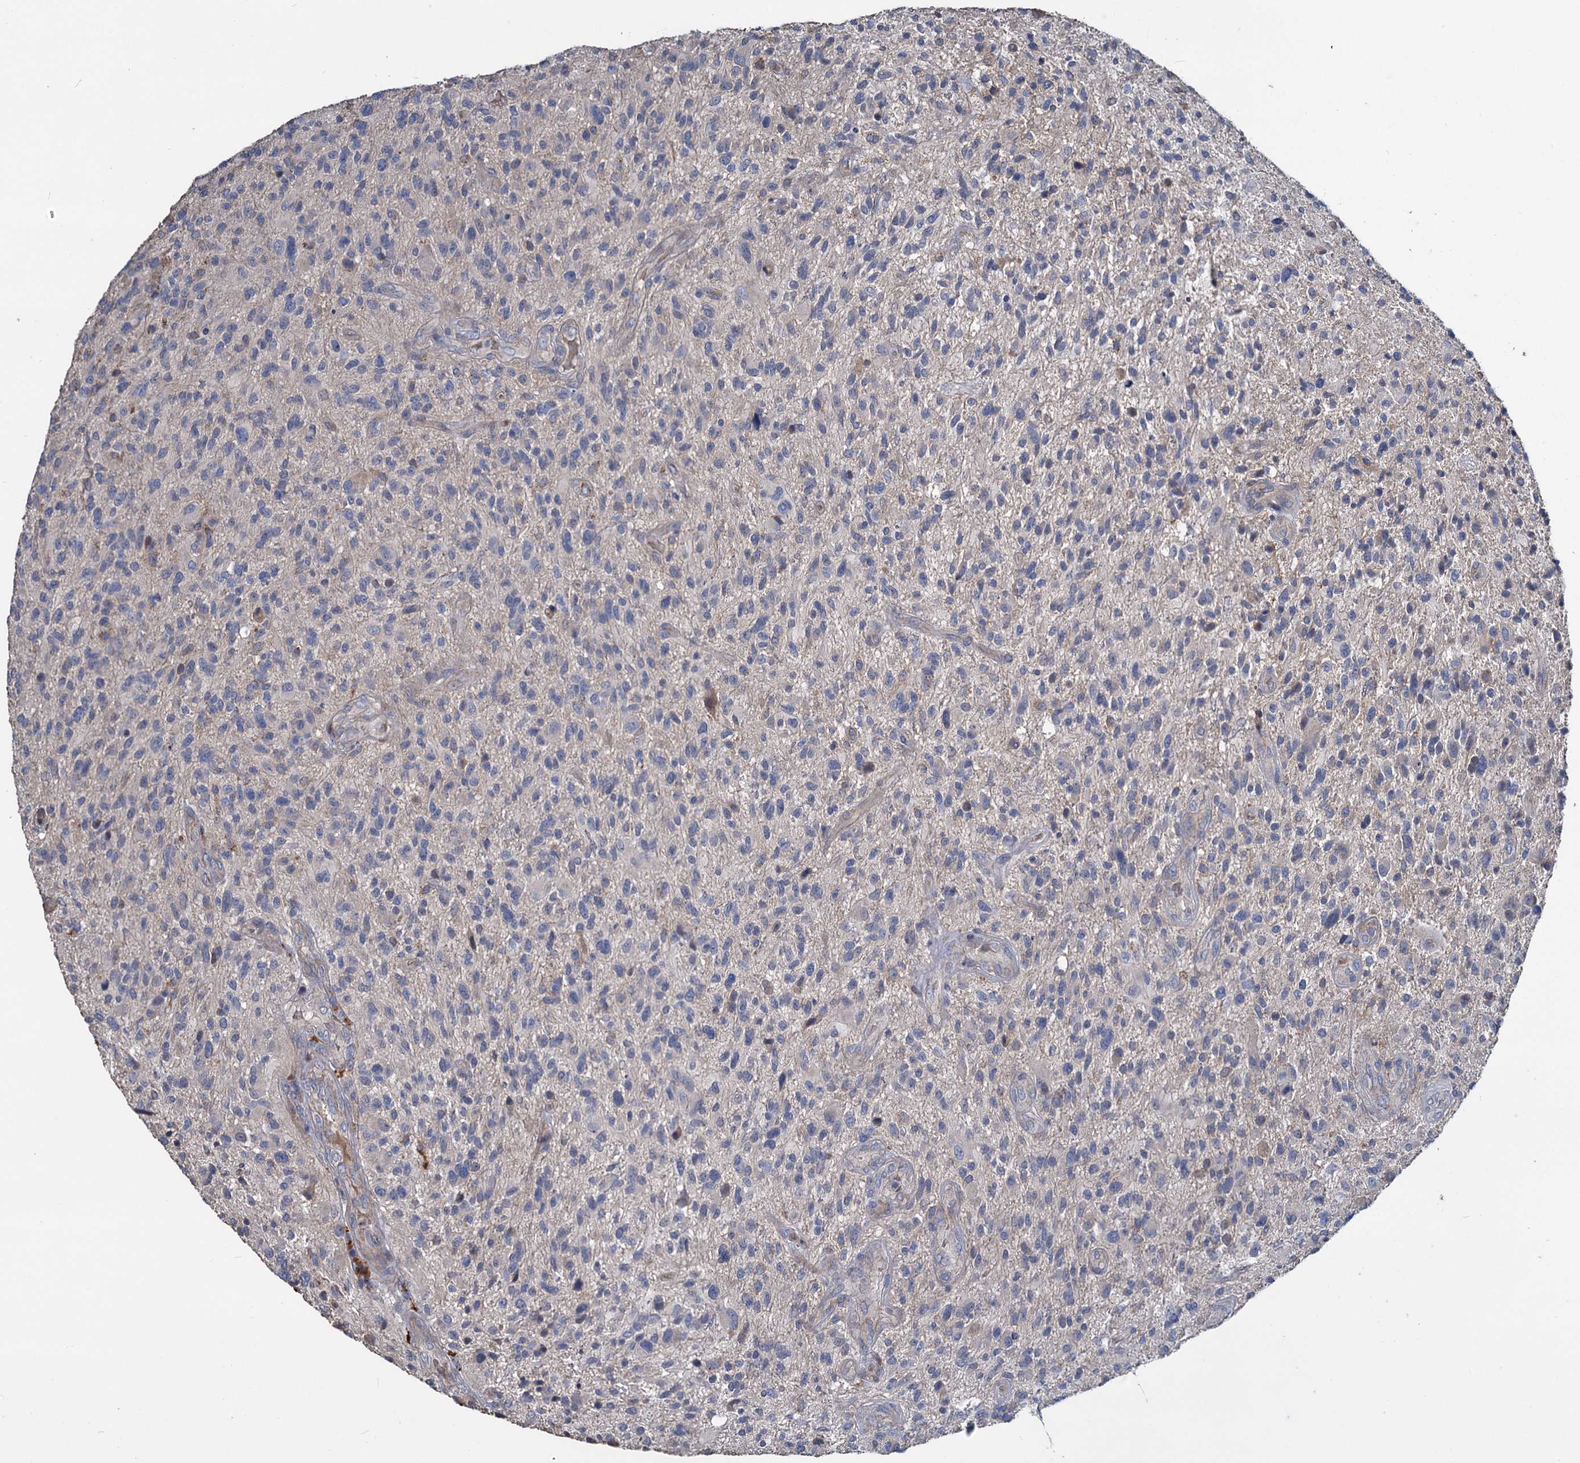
{"staining": {"intensity": "negative", "quantity": "none", "location": "none"}, "tissue": "glioma", "cell_type": "Tumor cells", "image_type": "cancer", "snomed": [{"axis": "morphology", "description": "Glioma, malignant, High grade"}, {"axis": "topography", "description": "Brain"}], "caption": "High power microscopy photomicrograph of an immunohistochemistry (IHC) image of malignant glioma (high-grade), revealing no significant positivity in tumor cells.", "gene": "URAD", "patient": {"sex": "male", "age": 47}}